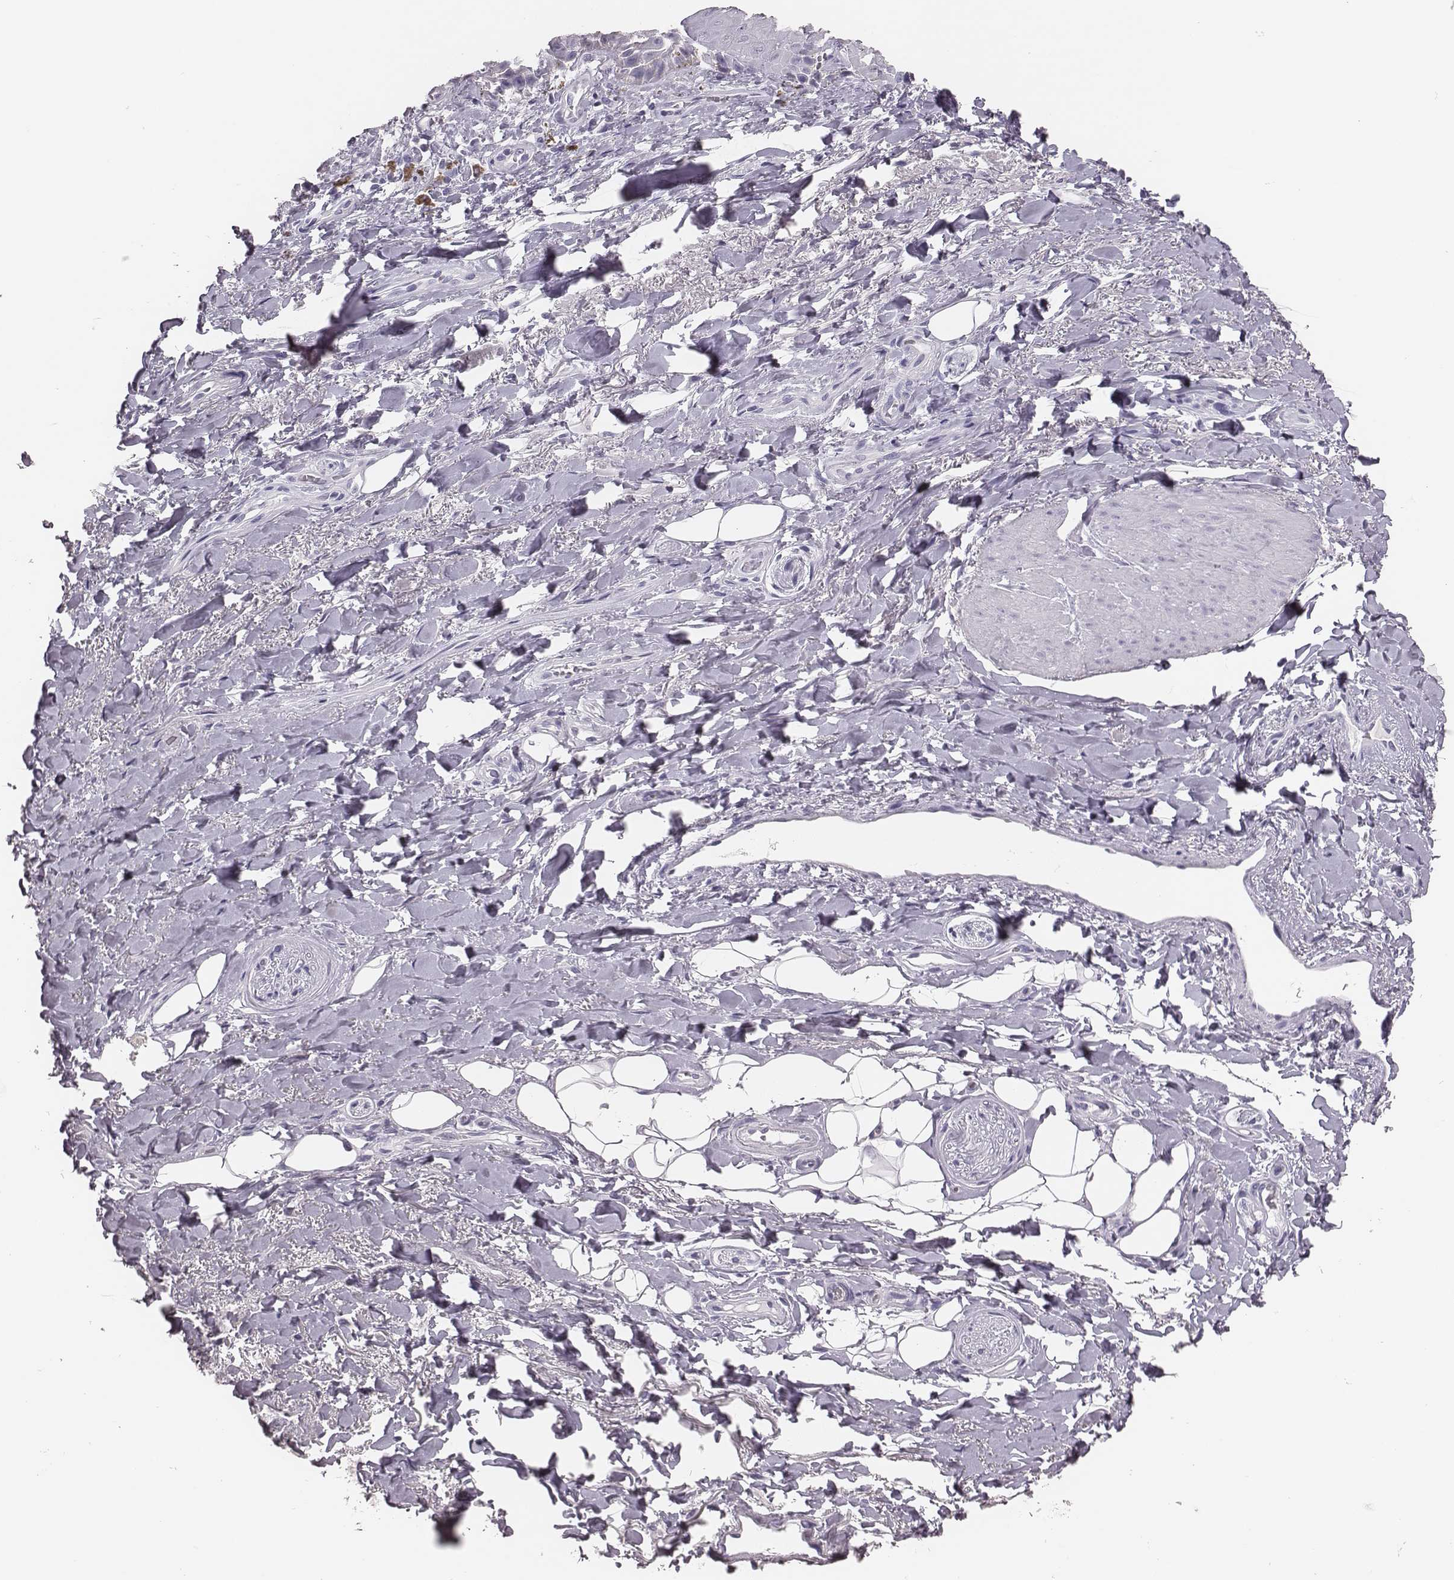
{"staining": {"intensity": "negative", "quantity": "none", "location": "none"}, "tissue": "adipose tissue", "cell_type": "Adipocytes", "image_type": "normal", "snomed": [{"axis": "morphology", "description": "Normal tissue, NOS"}, {"axis": "topography", "description": "Anal"}, {"axis": "topography", "description": "Peripheral nerve tissue"}], "caption": "This image is of unremarkable adipose tissue stained with immunohistochemistry to label a protein in brown with the nuclei are counter-stained blue. There is no positivity in adipocytes. (Immunohistochemistry, brightfield microscopy, high magnification).", "gene": "H1", "patient": {"sex": "male", "age": 53}}